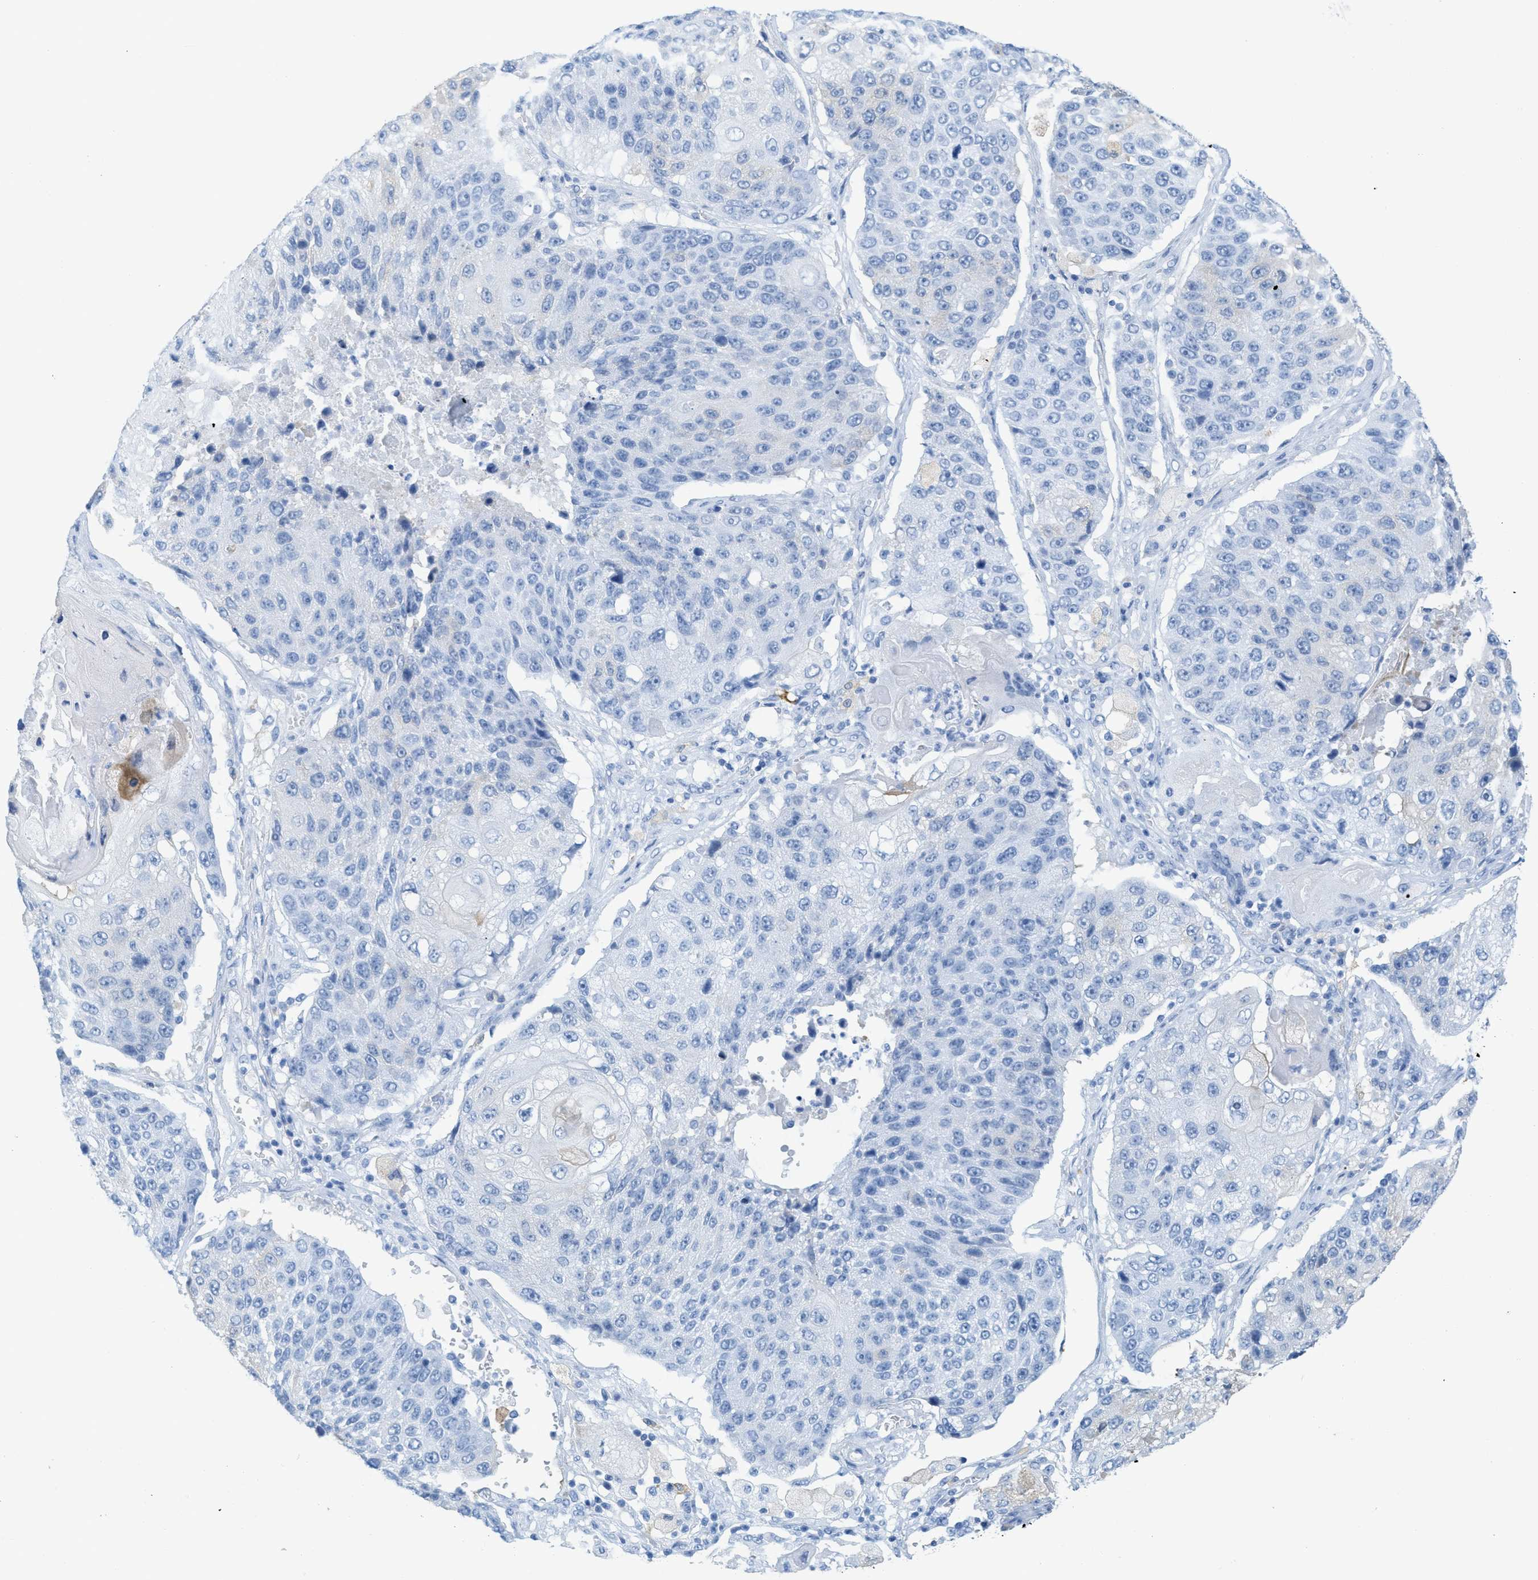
{"staining": {"intensity": "negative", "quantity": "none", "location": "none"}, "tissue": "lung cancer", "cell_type": "Tumor cells", "image_type": "cancer", "snomed": [{"axis": "morphology", "description": "Squamous cell carcinoma, NOS"}, {"axis": "topography", "description": "Lung"}], "caption": "Squamous cell carcinoma (lung) was stained to show a protein in brown. There is no significant positivity in tumor cells.", "gene": "ASGR1", "patient": {"sex": "male", "age": 61}}